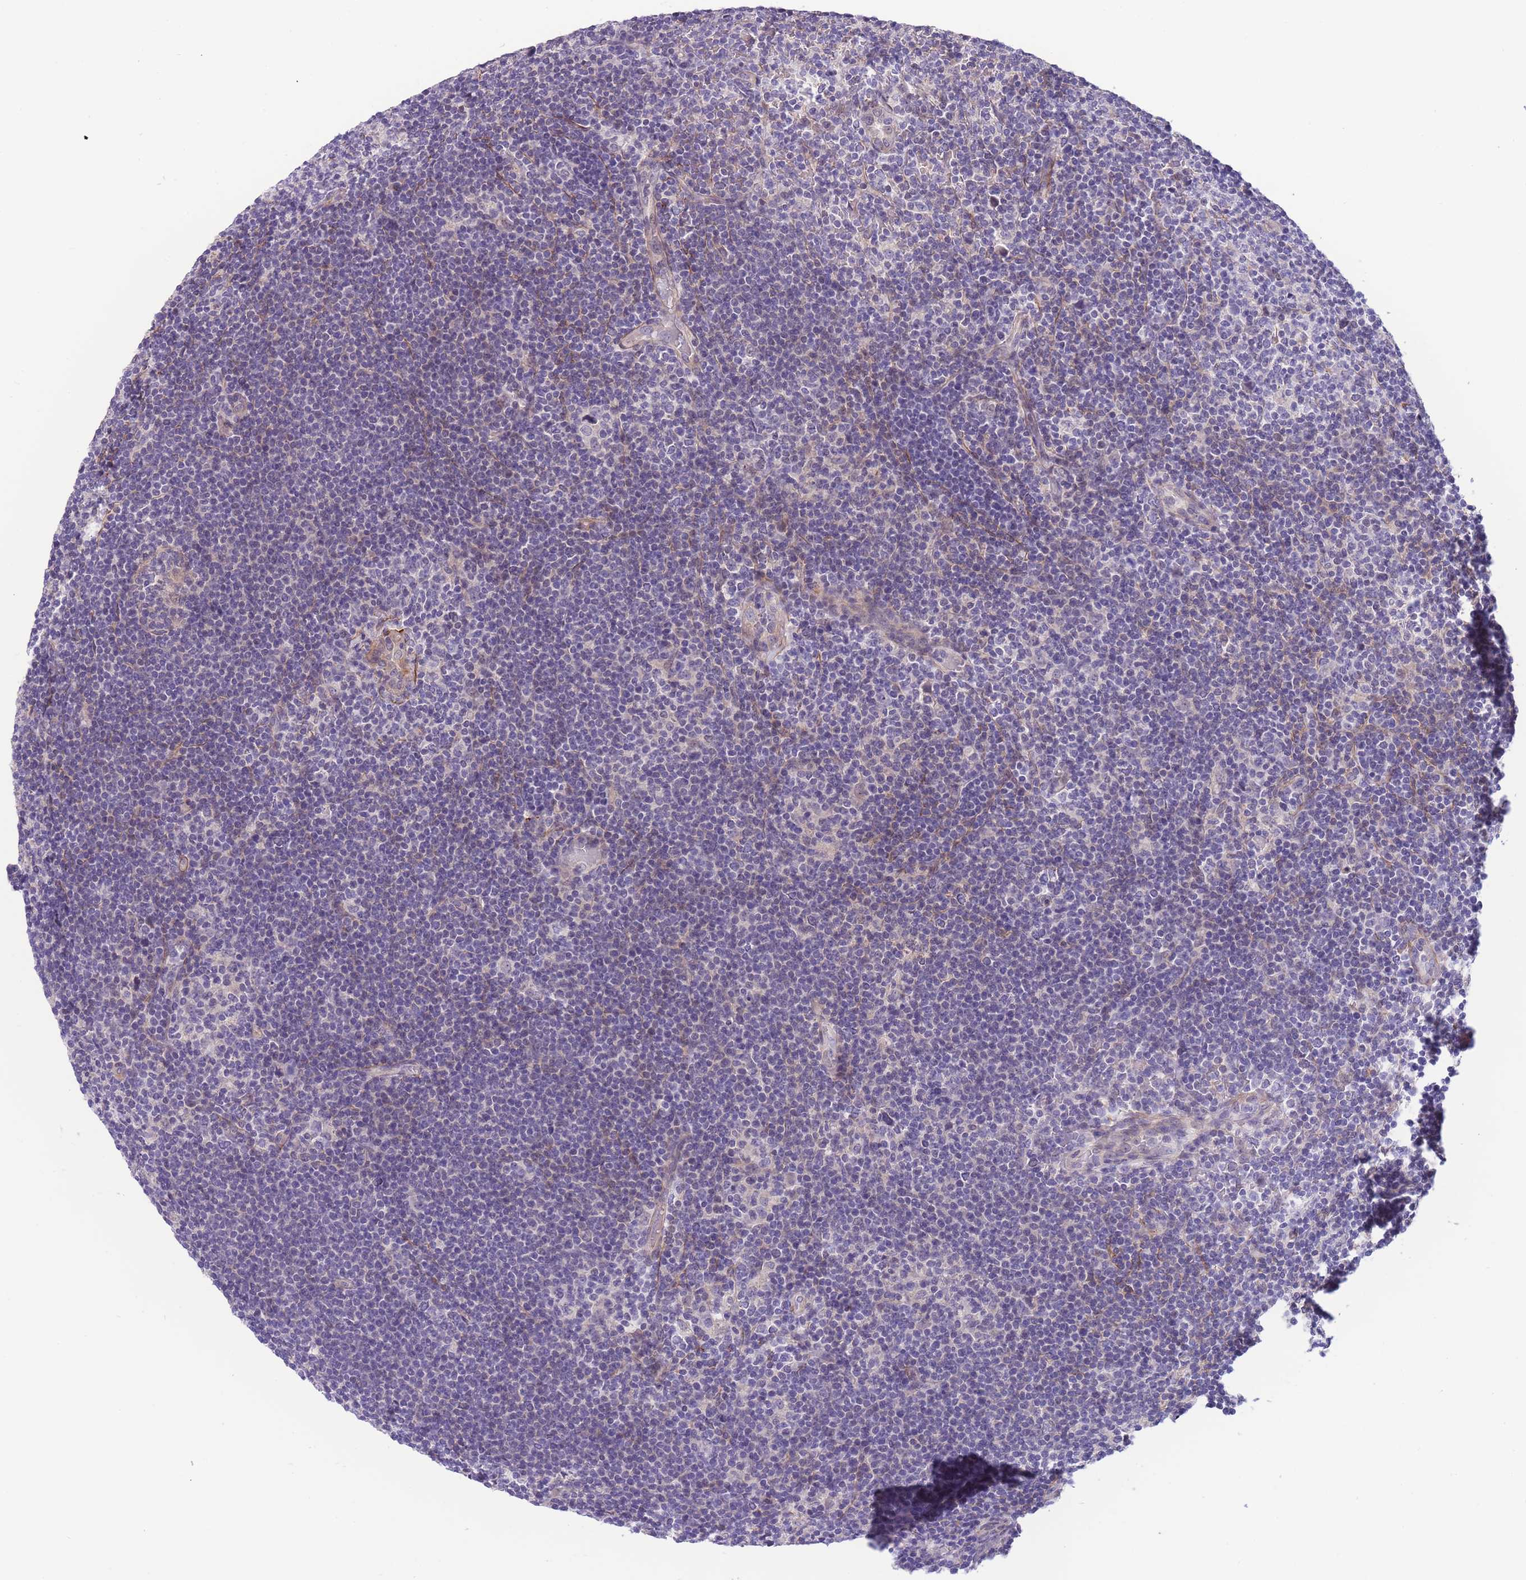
{"staining": {"intensity": "negative", "quantity": "none", "location": "none"}, "tissue": "lymphoma", "cell_type": "Tumor cells", "image_type": "cancer", "snomed": [{"axis": "morphology", "description": "Hodgkin's disease, NOS"}, {"axis": "topography", "description": "Lymph node"}], "caption": "Immunohistochemistry (IHC) micrograph of human lymphoma stained for a protein (brown), which shows no expression in tumor cells.", "gene": "FAM124A", "patient": {"sex": "female", "age": 57}}